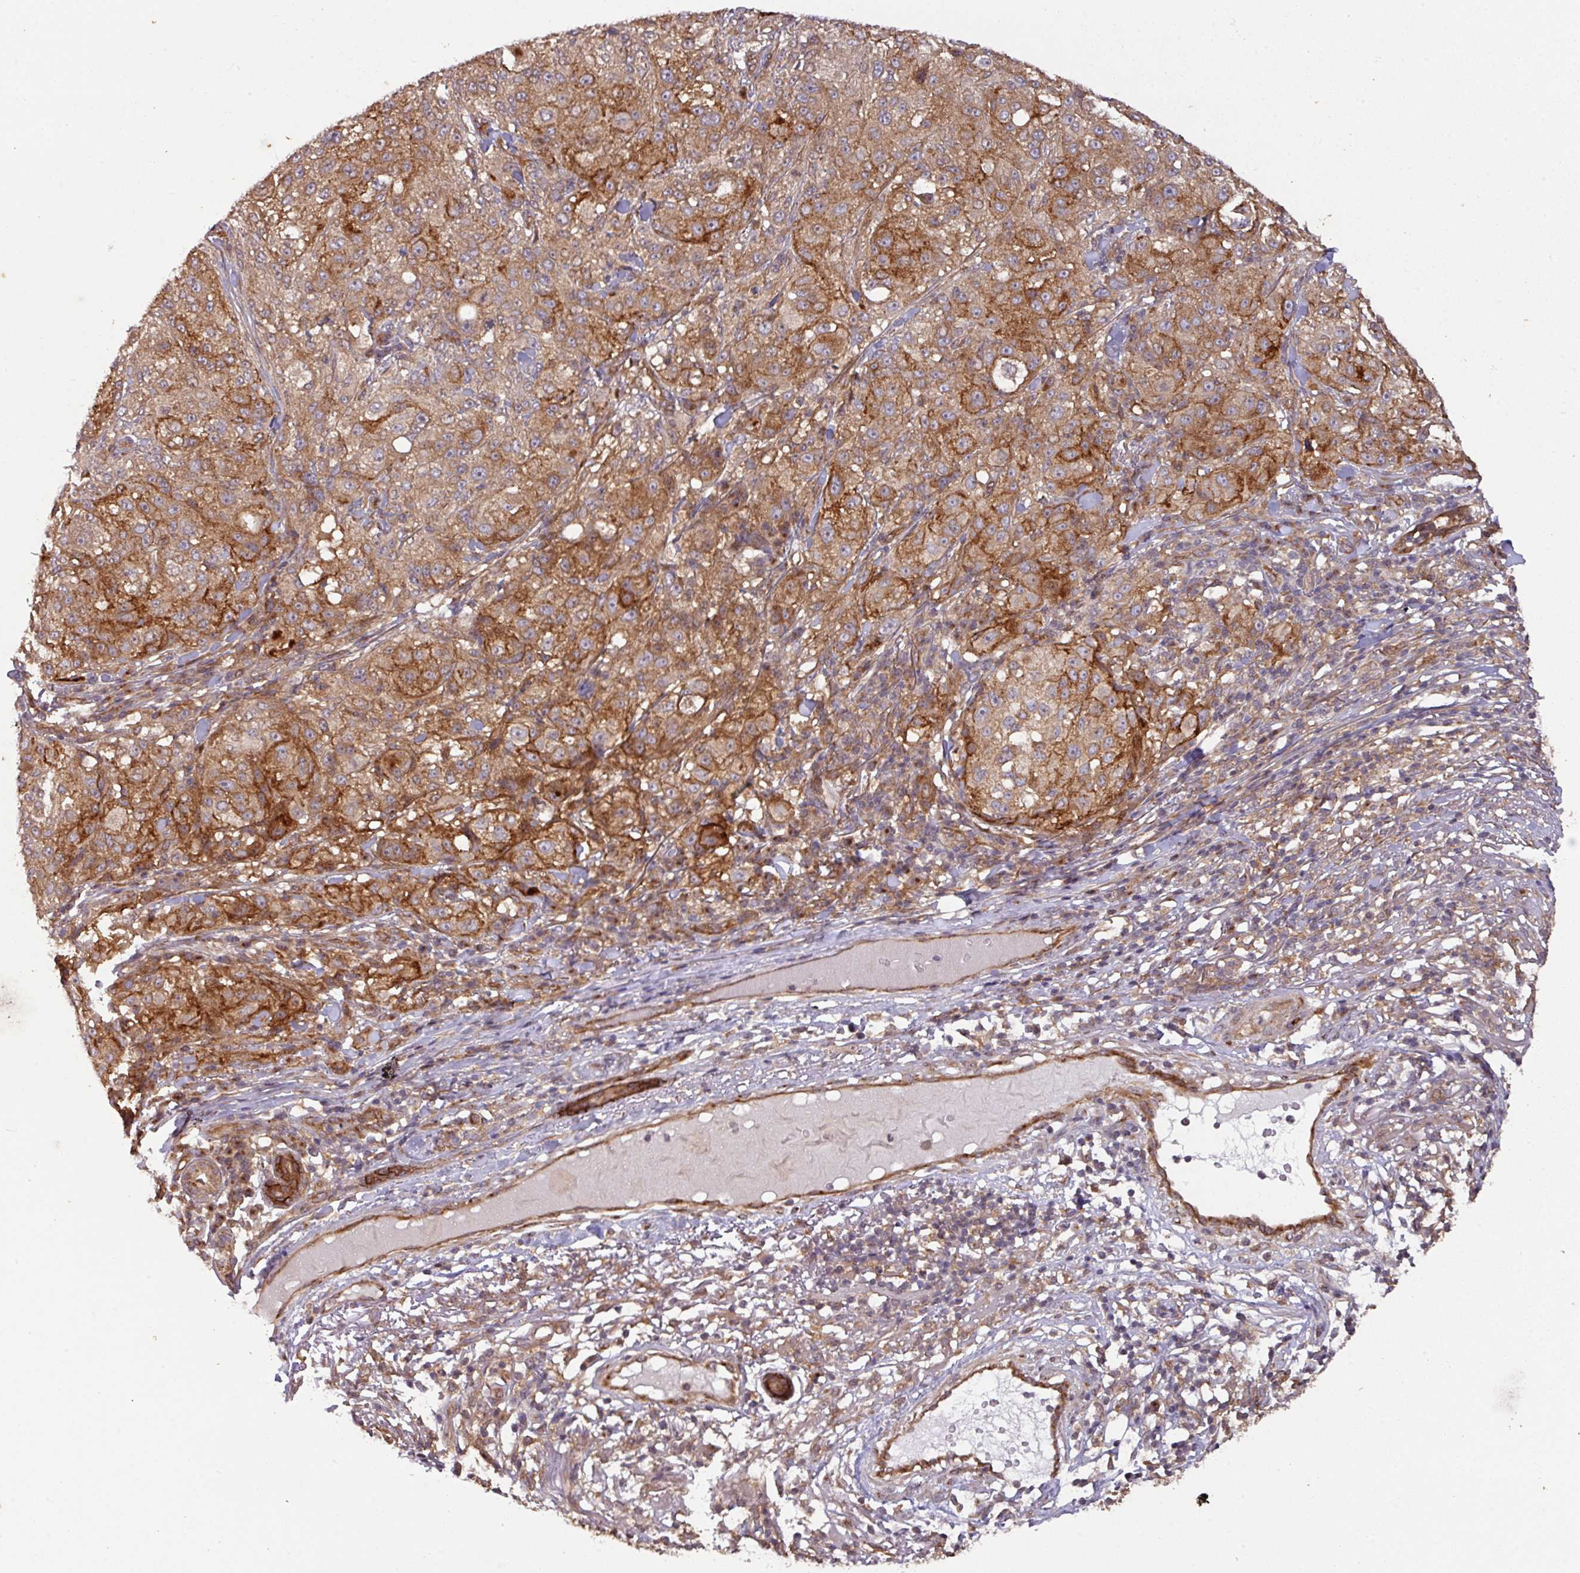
{"staining": {"intensity": "moderate", "quantity": ">75%", "location": "cytoplasmic/membranous"}, "tissue": "melanoma", "cell_type": "Tumor cells", "image_type": "cancer", "snomed": [{"axis": "morphology", "description": "Necrosis, NOS"}, {"axis": "morphology", "description": "Malignant melanoma, NOS"}, {"axis": "topography", "description": "Skin"}], "caption": "Immunohistochemical staining of melanoma exhibits medium levels of moderate cytoplasmic/membranous staining in approximately >75% of tumor cells.", "gene": "CYFIP2", "patient": {"sex": "female", "age": 87}}